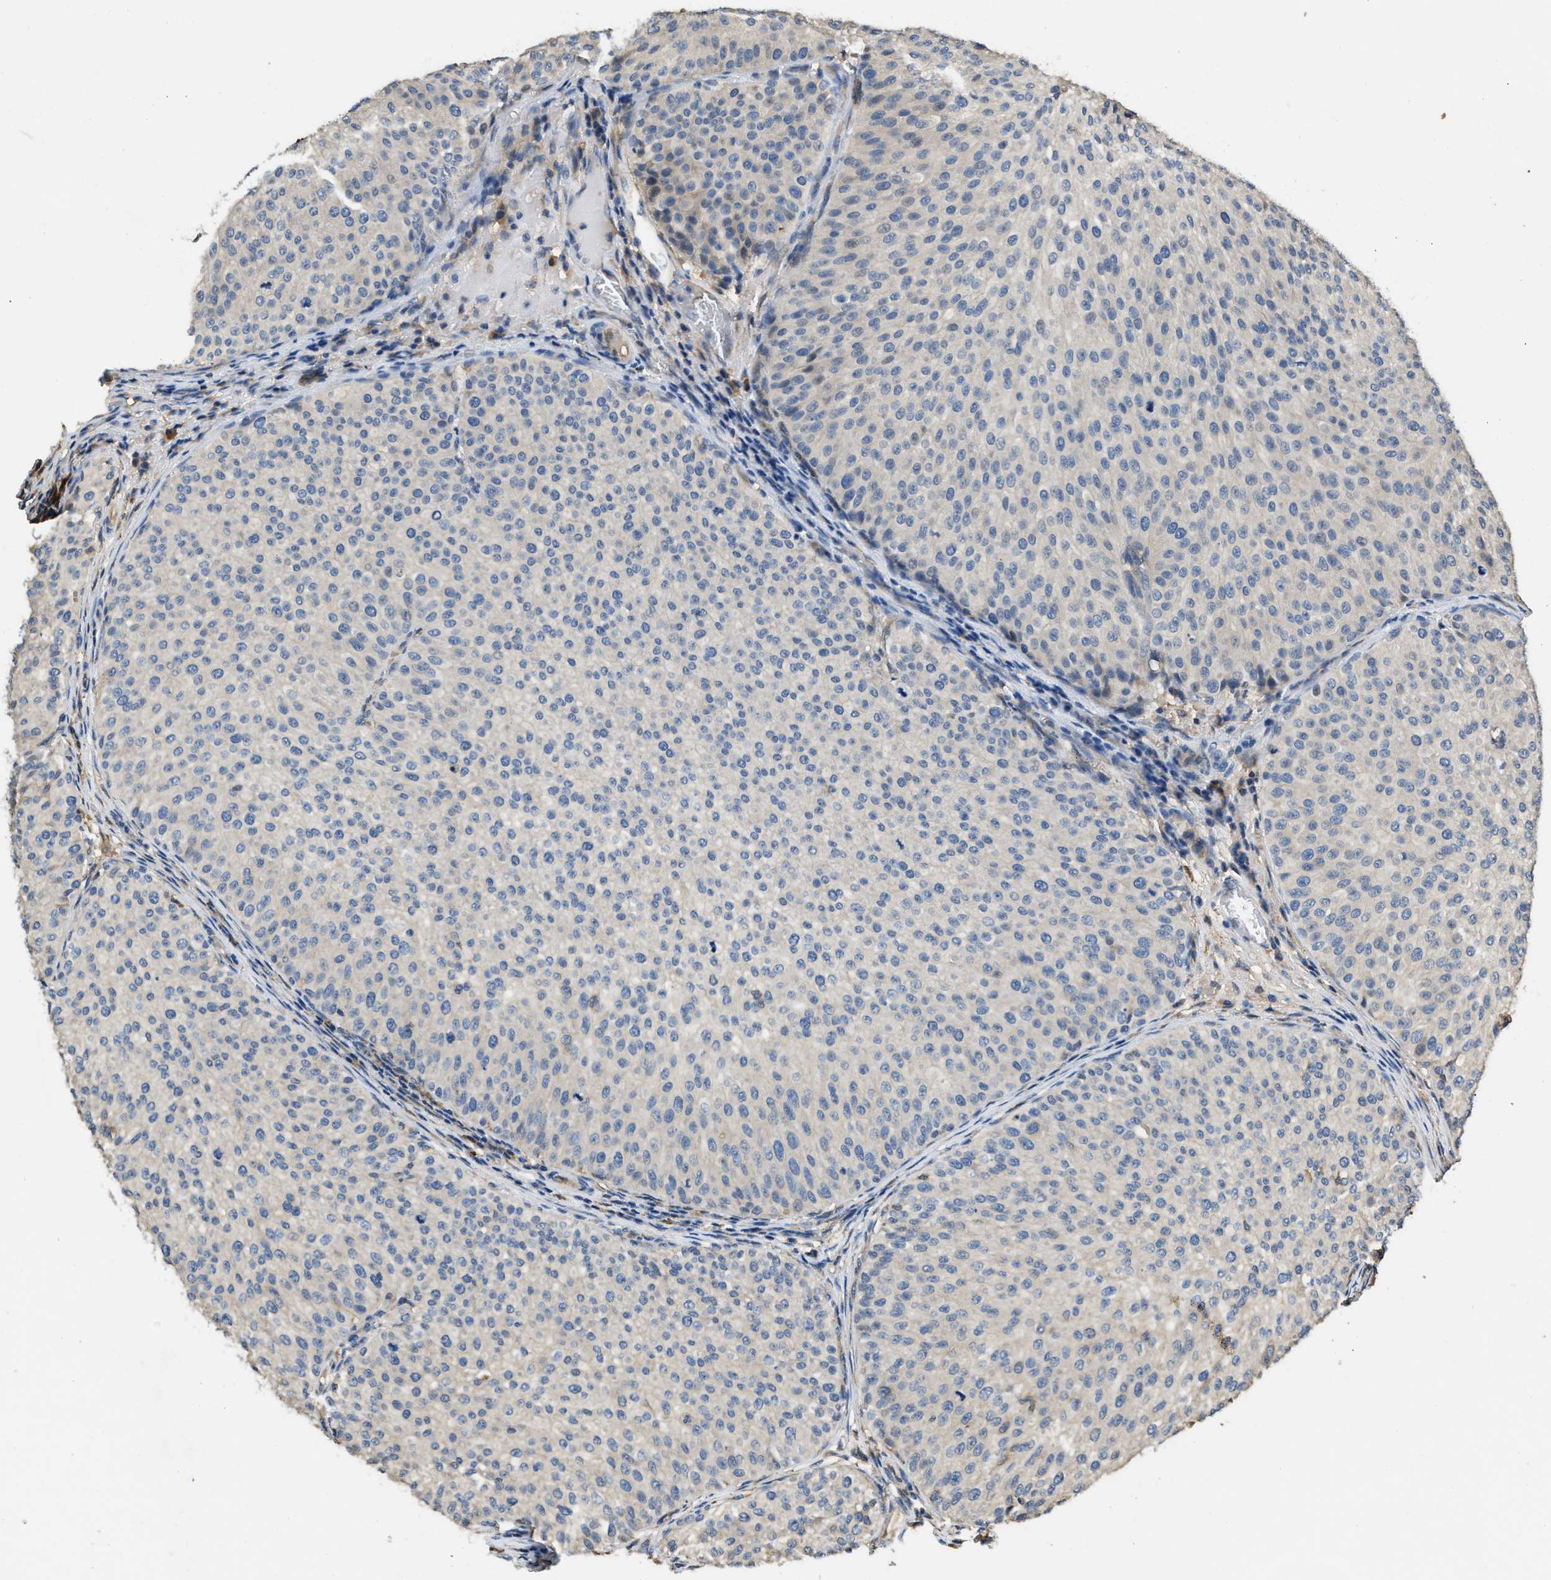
{"staining": {"intensity": "negative", "quantity": "none", "location": "none"}, "tissue": "urothelial cancer", "cell_type": "Tumor cells", "image_type": "cancer", "snomed": [{"axis": "morphology", "description": "Urothelial carcinoma, Low grade"}, {"axis": "topography", "description": "Smooth muscle"}, {"axis": "topography", "description": "Urinary bladder"}], "caption": "Human low-grade urothelial carcinoma stained for a protein using immunohistochemistry (IHC) exhibits no positivity in tumor cells.", "gene": "RIPK2", "patient": {"sex": "male", "age": 60}}